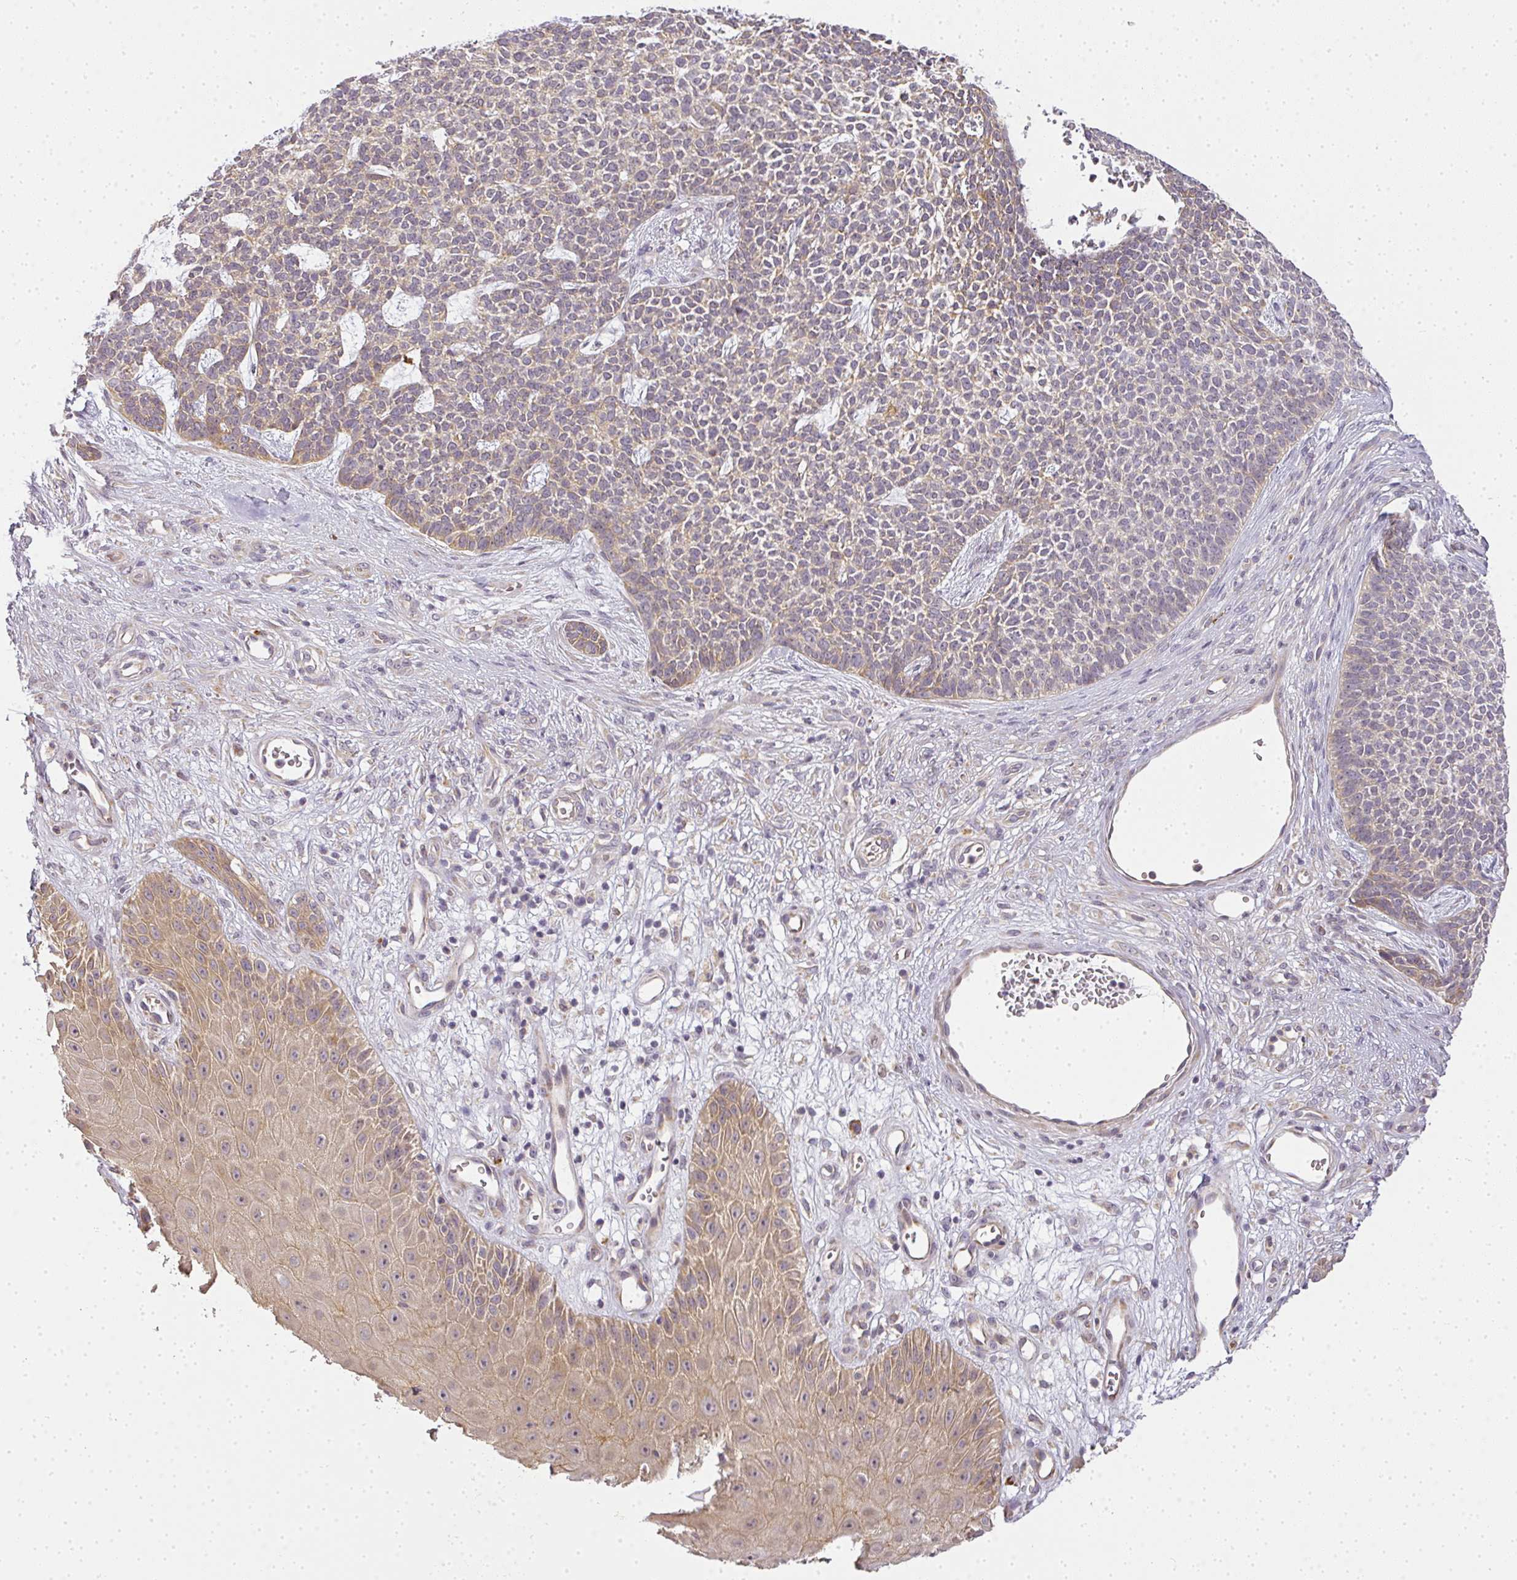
{"staining": {"intensity": "weak", "quantity": "25%-75%", "location": "cytoplasmic/membranous"}, "tissue": "skin cancer", "cell_type": "Tumor cells", "image_type": "cancer", "snomed": [{"axis": "morphology", "description": "Basal cell carcinoma"}, {"axis": "topography", "description": "Skin"}], "caption": "A photomicrograph of human skin basal cell carcinoma stained for a protein reveals weak cytoplasmic/membranous brown staining in tumor cells.", "gene": "MED19", "patient": {"sex": "female", "age": 84}}